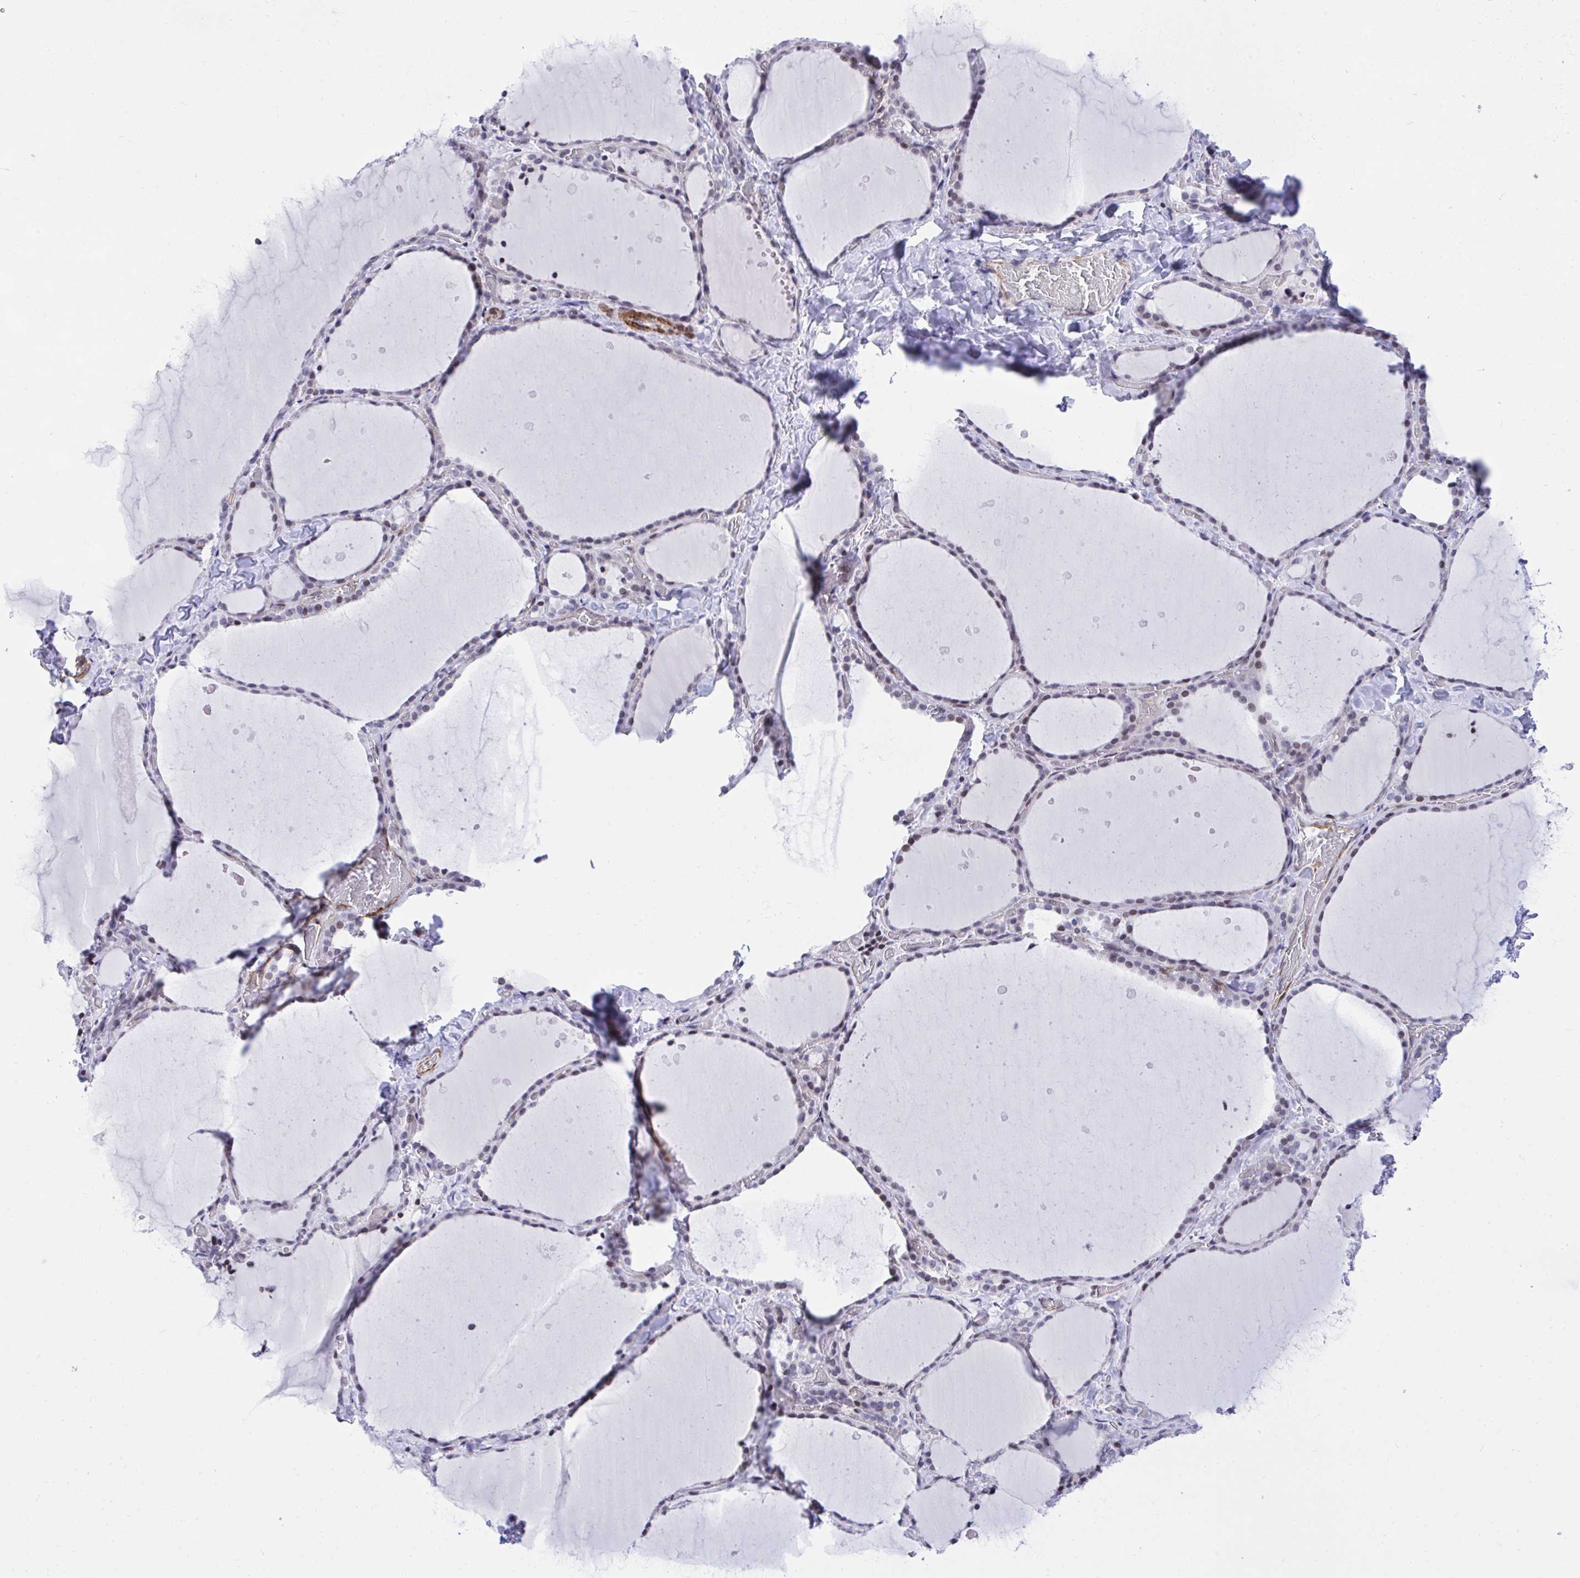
{"staining": {"intensity": "negative", "quantity": "none", "location": "none"}, "tissue": "thyroid gland", "cell_type": "Glandular cells", "image_type": "normal", "snomed": [{"axis": "morphology", "description": "Normal tissue, NOS"}, {"axis": "topography", "description": "Thyroid gland"}], "caption": "Human thyroid gland stained for a protein using IHC reveals no positivity in glandular cells.", "gene": "KCNN4", "patient": {"sex": "female", "age": 36}}